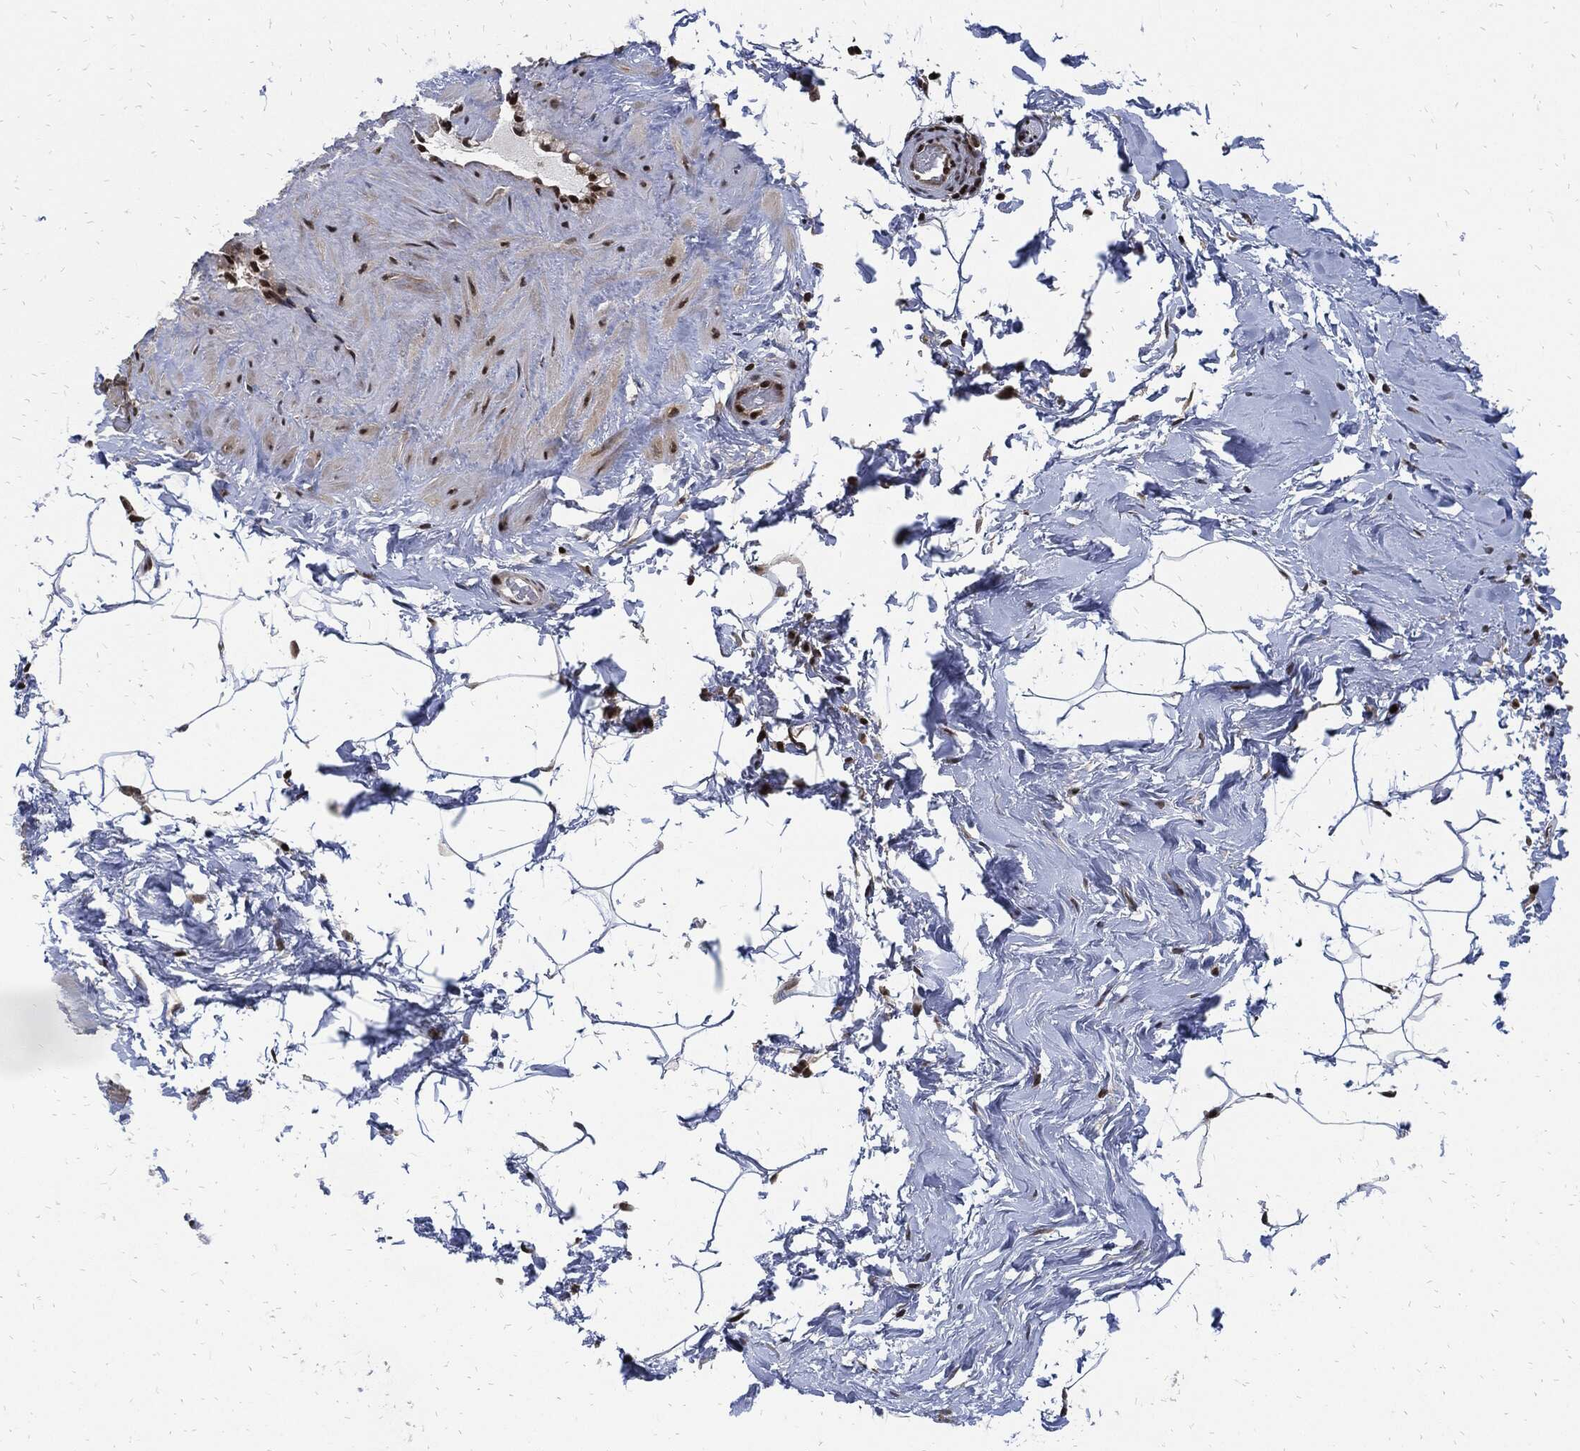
{"staining": {"intensity": "strong", "quantity": "<25%", "location": "nuclear"}, "tissue": "adipose tissue", "cell_type": "Adipocytes", "image_type": "normal", "snomed": [{"axis": "morphology", "description": "Normal tissue, NOS"}, {"axis": "topography", "description": "Soft tissue"}, {"axis": "topography", "description": "Vascular tissue"}], "caption": "DAB immunohistochemical staining of benign human adipose tissue shows strong nuclear protein staining in approximately <25% of adipocytes. Nuclei are stained in blue.", "gene": "ZNF775", "patient": {"sex": "male", "age": 41}}